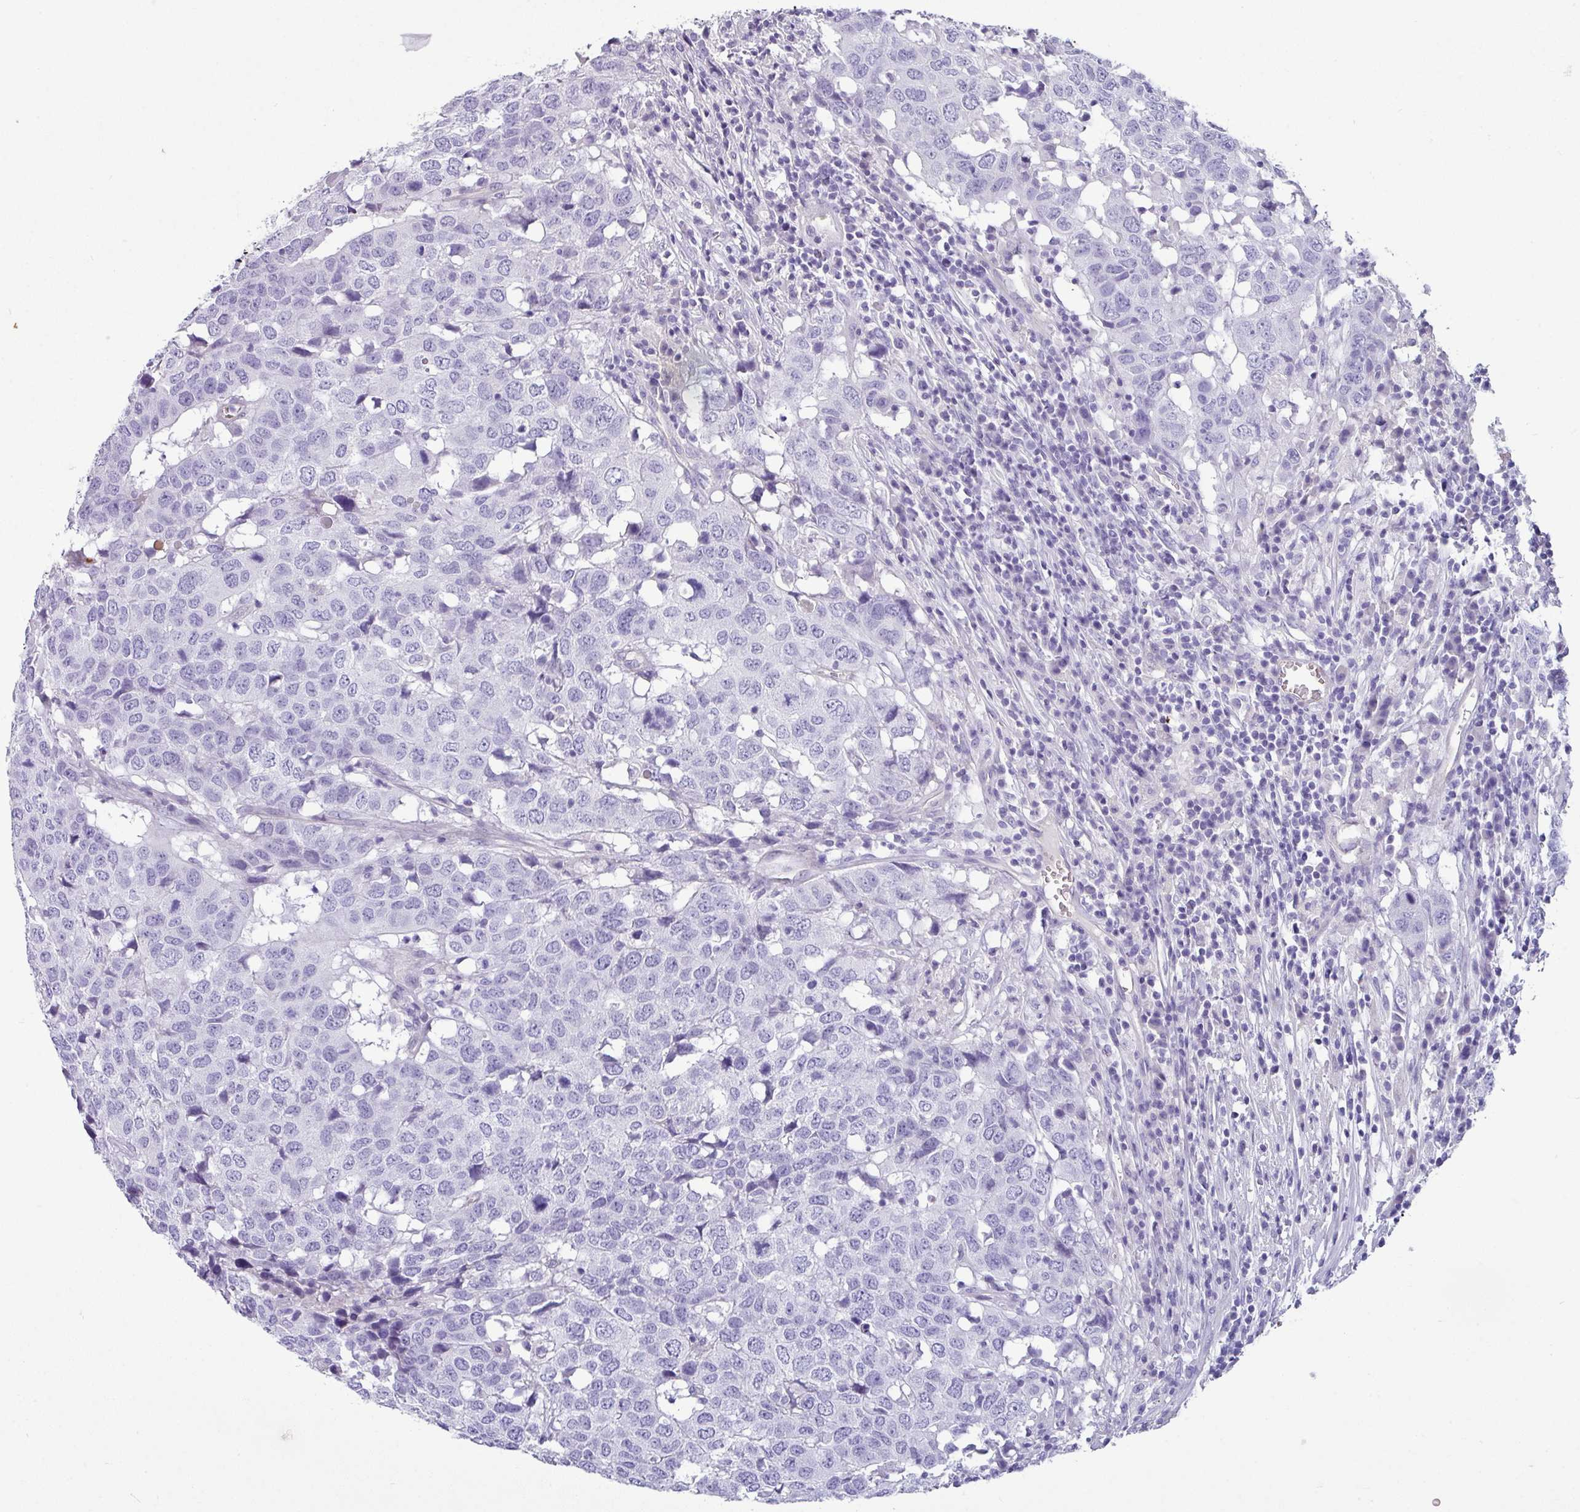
{"staining": {"intensity": "negative", "quantity": "none", "location": "none"}, "tissue": "head and neck cancer", "cell_type": "Tumor cells", "image_type": "cancer", "snomed": [{"axis": "morphology", "description": "Squamous cell carcinoma, NOS"}, {"axis": "topography", "description": "Head-Neck"}], "caption": "Immunohistochemistry image of head and neck cancer stained for a protein (brown), which displays no staining in tumor cells.", "gene": "VCX2", "patient": {"sex": "male", "age": 66}}